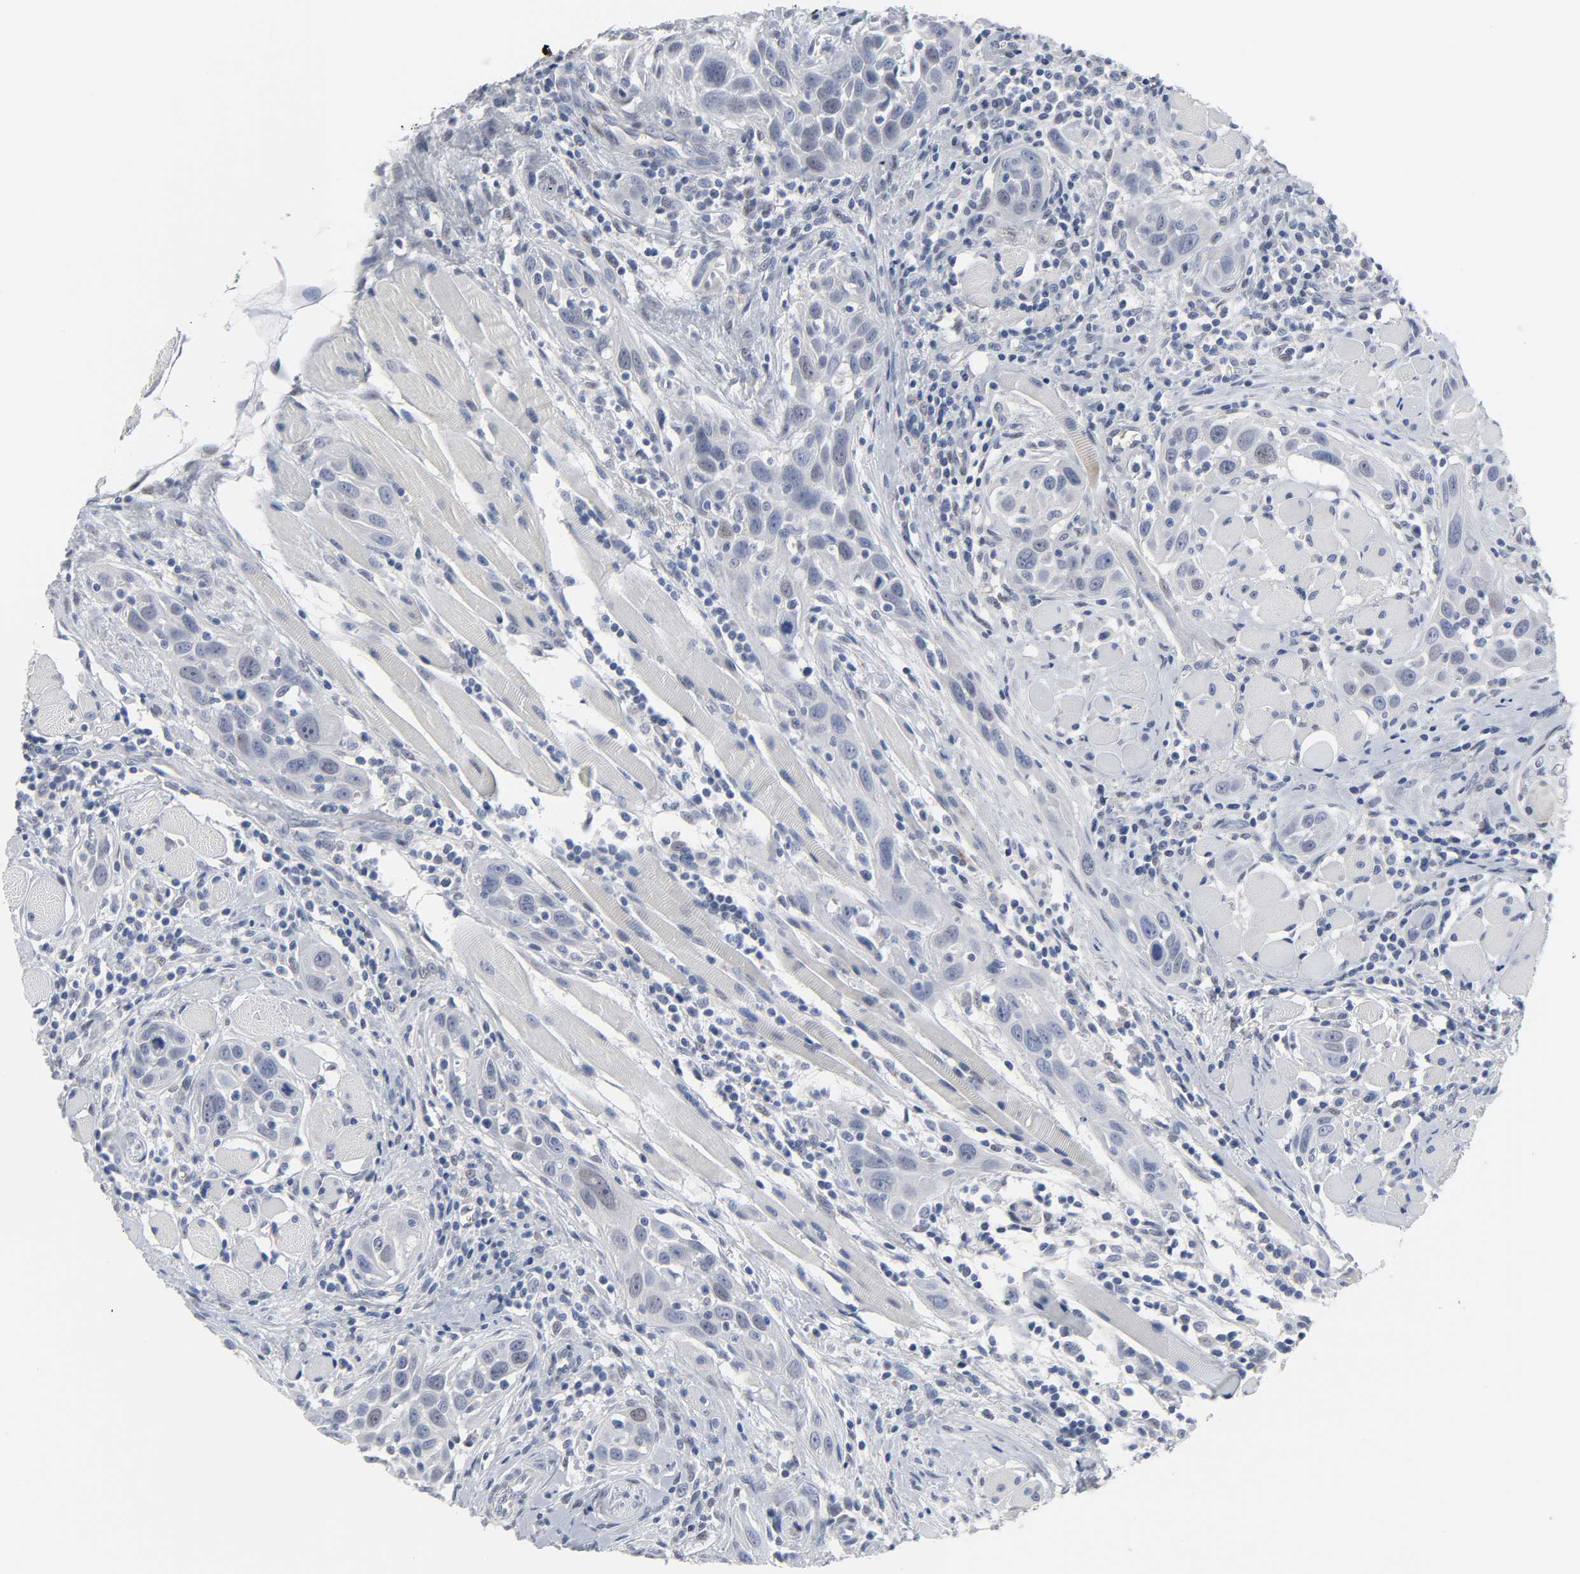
{"staining": {"intensity": "negative", "quantity": "none", "location": "none"}, "tissue": "head and neck cancer", "cell_type": "Tumor cells", "image_type": "cancer", "snomed": [{"axis": "morphology", "description": "Squamous cell carcinoma, NOS"}, {"axis": "topography", "description": "Oral tissue"}, {"axis": "topography", "description": "Head-Neck"}], "caption": "Human squamous cell carcinoma (head and neck) stained for a protein using immunohistochemistry (IHC) displays no staining in tumor cells.", "gene": "SALL2", "patient": {"sex": "female", "age": 50}}